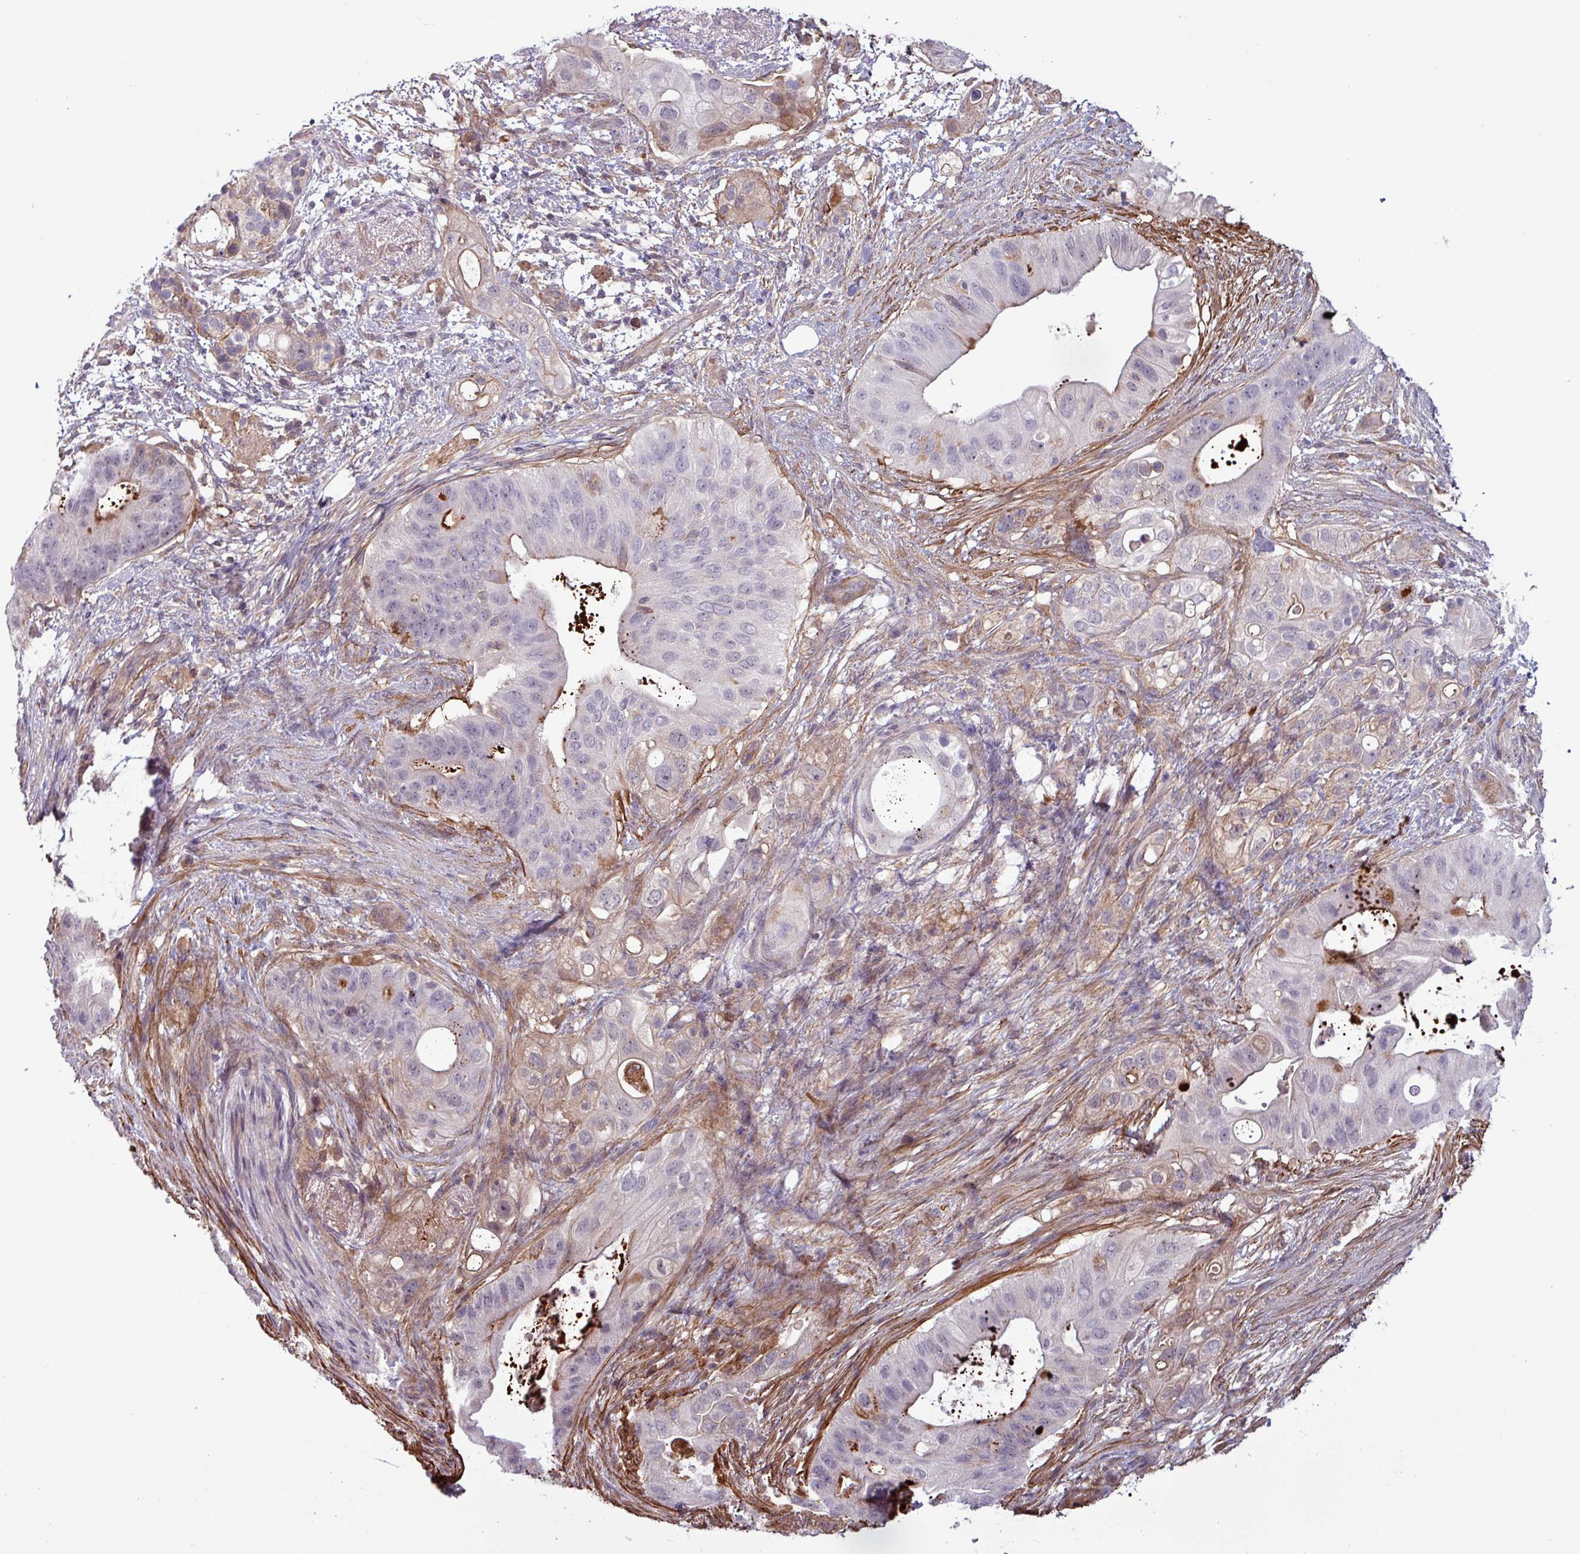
{"staining": {"intensity": "negative", "quantity": "none", "location": "none"}, "tissue": "pancreatic cancer", "cell_type": "Tumor cells", "image_type": "cancer", "snomed": [{"axis": "morphology", "description": "Adenocarcinoma, NOS"}, {"axis": "topography", "description": "Pancreas"}], "caption": "IHC image of human pancreatic cancer stained for a protein (brown), which reveals no expression in tumor cells. Nuclei are stained in blue.", "gene": "PCED1A", "patient": {"sex": "female", "age": 72}}